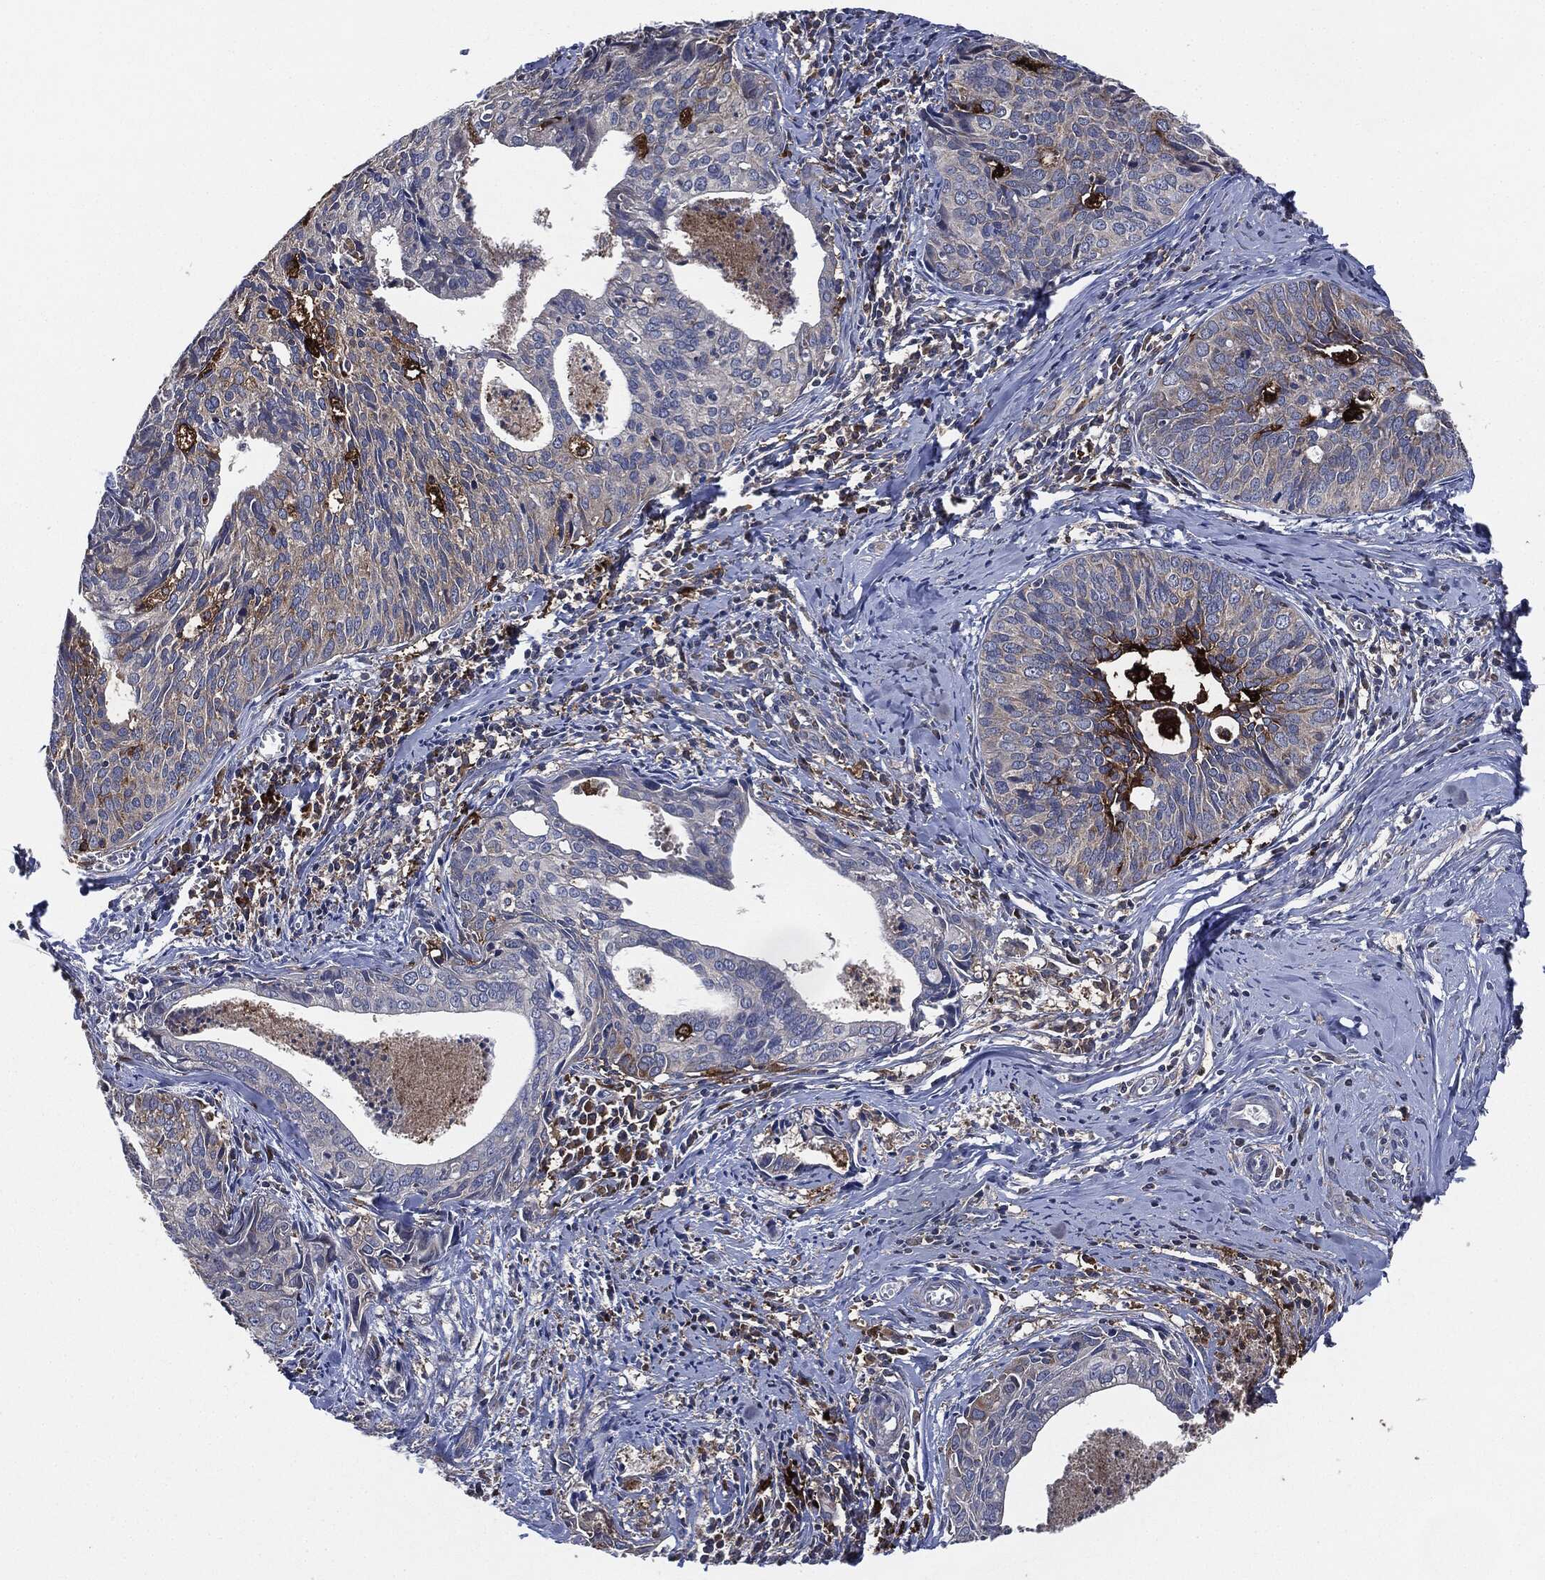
{"staining": {"intensity": "negative", "quantity": "none", "location": "none"}, "tissue": "cervical cancer", "cell_type": "Tumor cells", "image_type": "cancer", "snomed": [{"axis": "morphology", "description": "Squamous cell carcinoma, NOS"}, {"axis": "topography", "description": "Cervix"}], "caption": "Image shows no protein staining in tumor cells of cervical cancer tissue.", "gene": "TMEM11", "patient": {"sex": "female", "age": 29}}